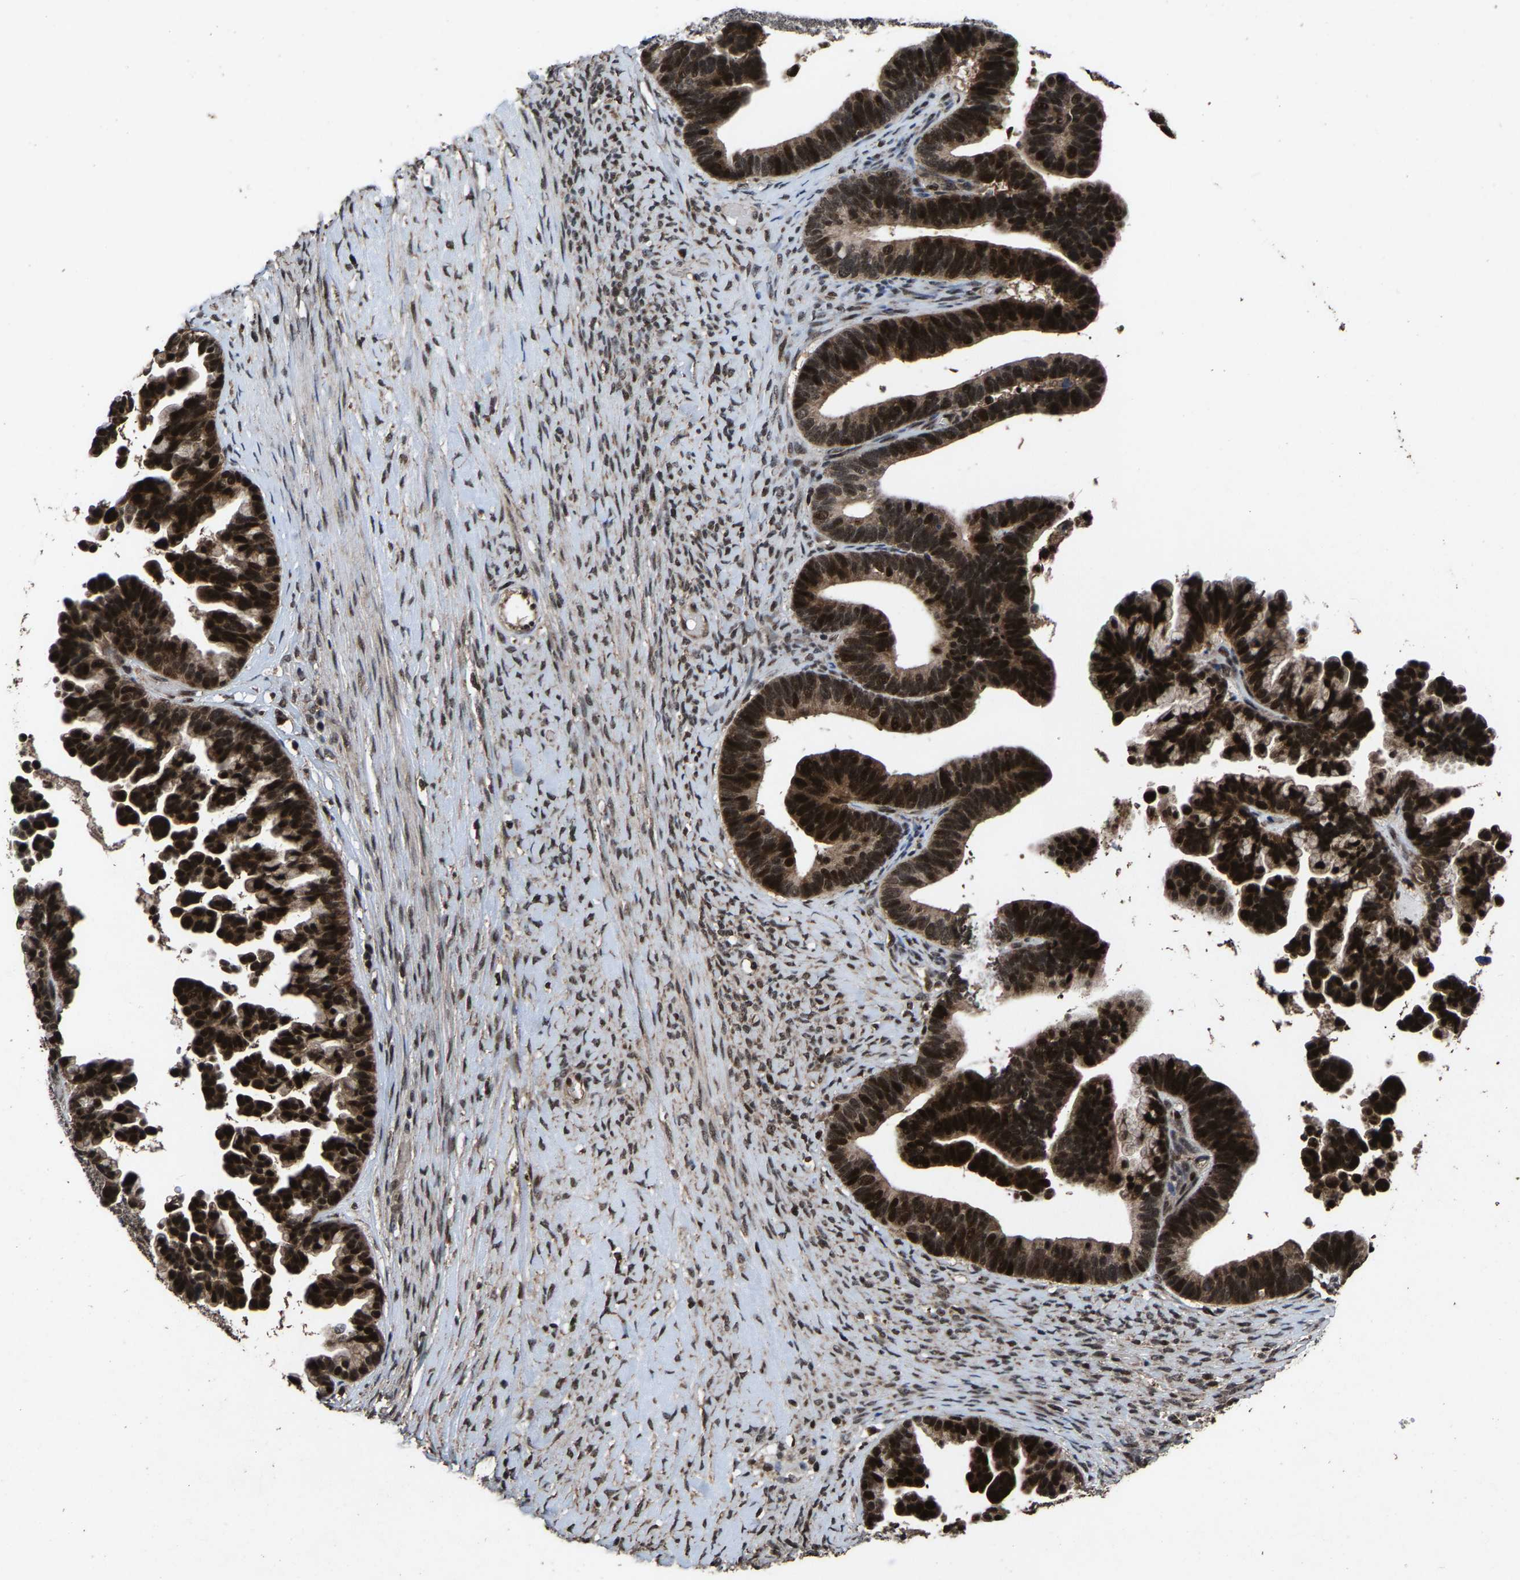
{"staining": {"intensity": "strong", "quantity": ">75%", "location": "nuclear"}, "tissue": "ovarian cancer", "cell_type": "Tumor cells", "image_type": "cancer", "snomed": [{"axis": "morphology", "description": "Cystadenocarcinoma, serous, NOS"}, {"axis": "topography", "description": "Ovary"}], "caption": "Strong nuclear positivity is identified in approximately >75% of tumor cells in ovarian cancer (serous cystadenocarcinoma).", "gene": "HAUS6", "patient": {"sex": "female", "age": 56}}